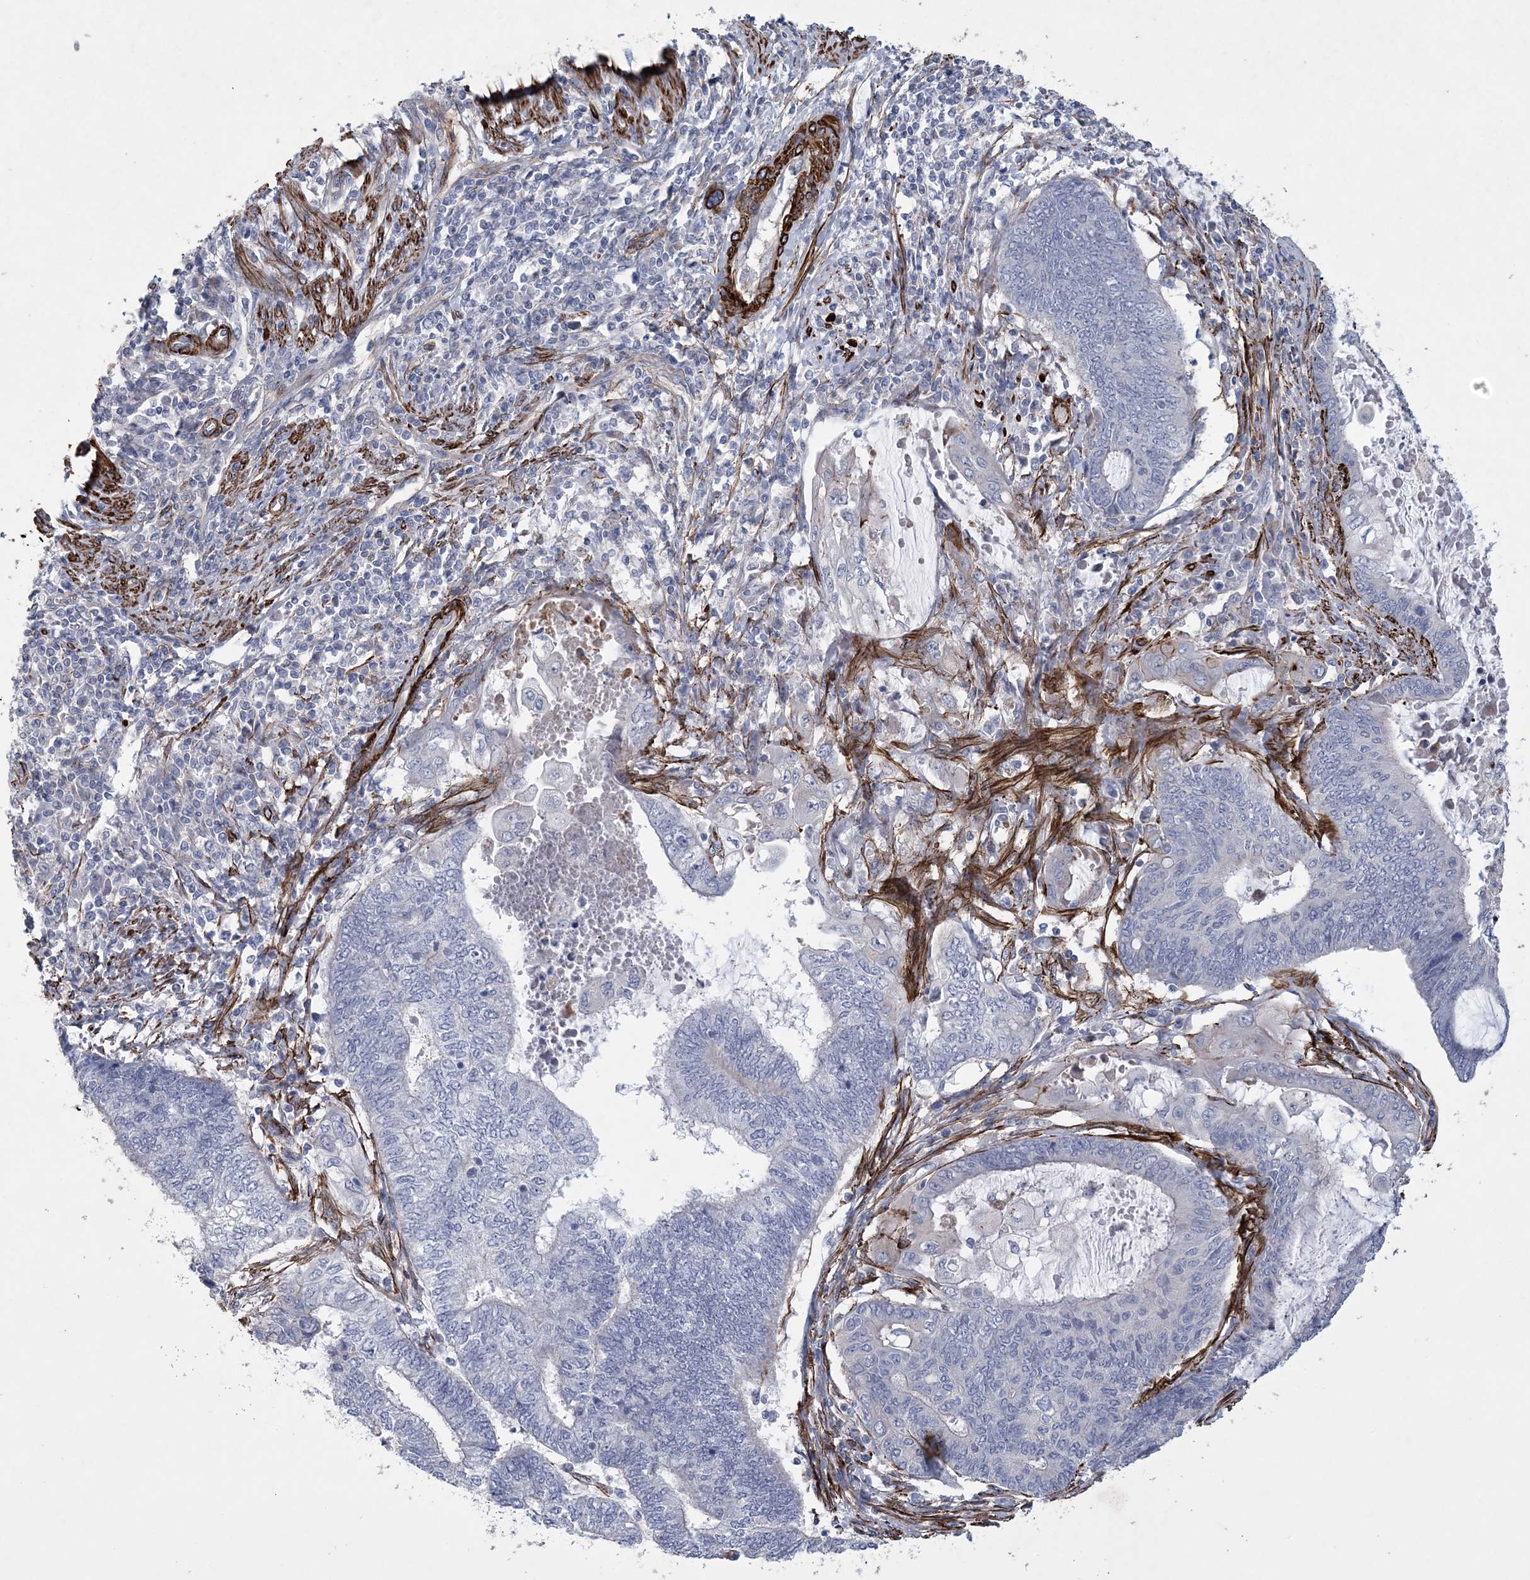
{"staining": {"intensity": "negative", "quantity": "none", "location": "none"}, "tissue": "endometrial cancer", "cell_type": "Tumor cells", "image_type": "cancer", "snomed": [{"axis": "morphology", "description": "Adenocarcinoma, NOS"}, {"axis": "topography", "description": "Uterus"}, {"axis": "topography", "description": "Endometrium"}], "caption": "DAB (3,3'-diaminobenzidine) immunohistochemical staining of human endometrial adenocarcinoma reveals no significant positivity in tumor cells.", "gene": "ARSJ", "patient": {"sex": "female", "age": 70}}